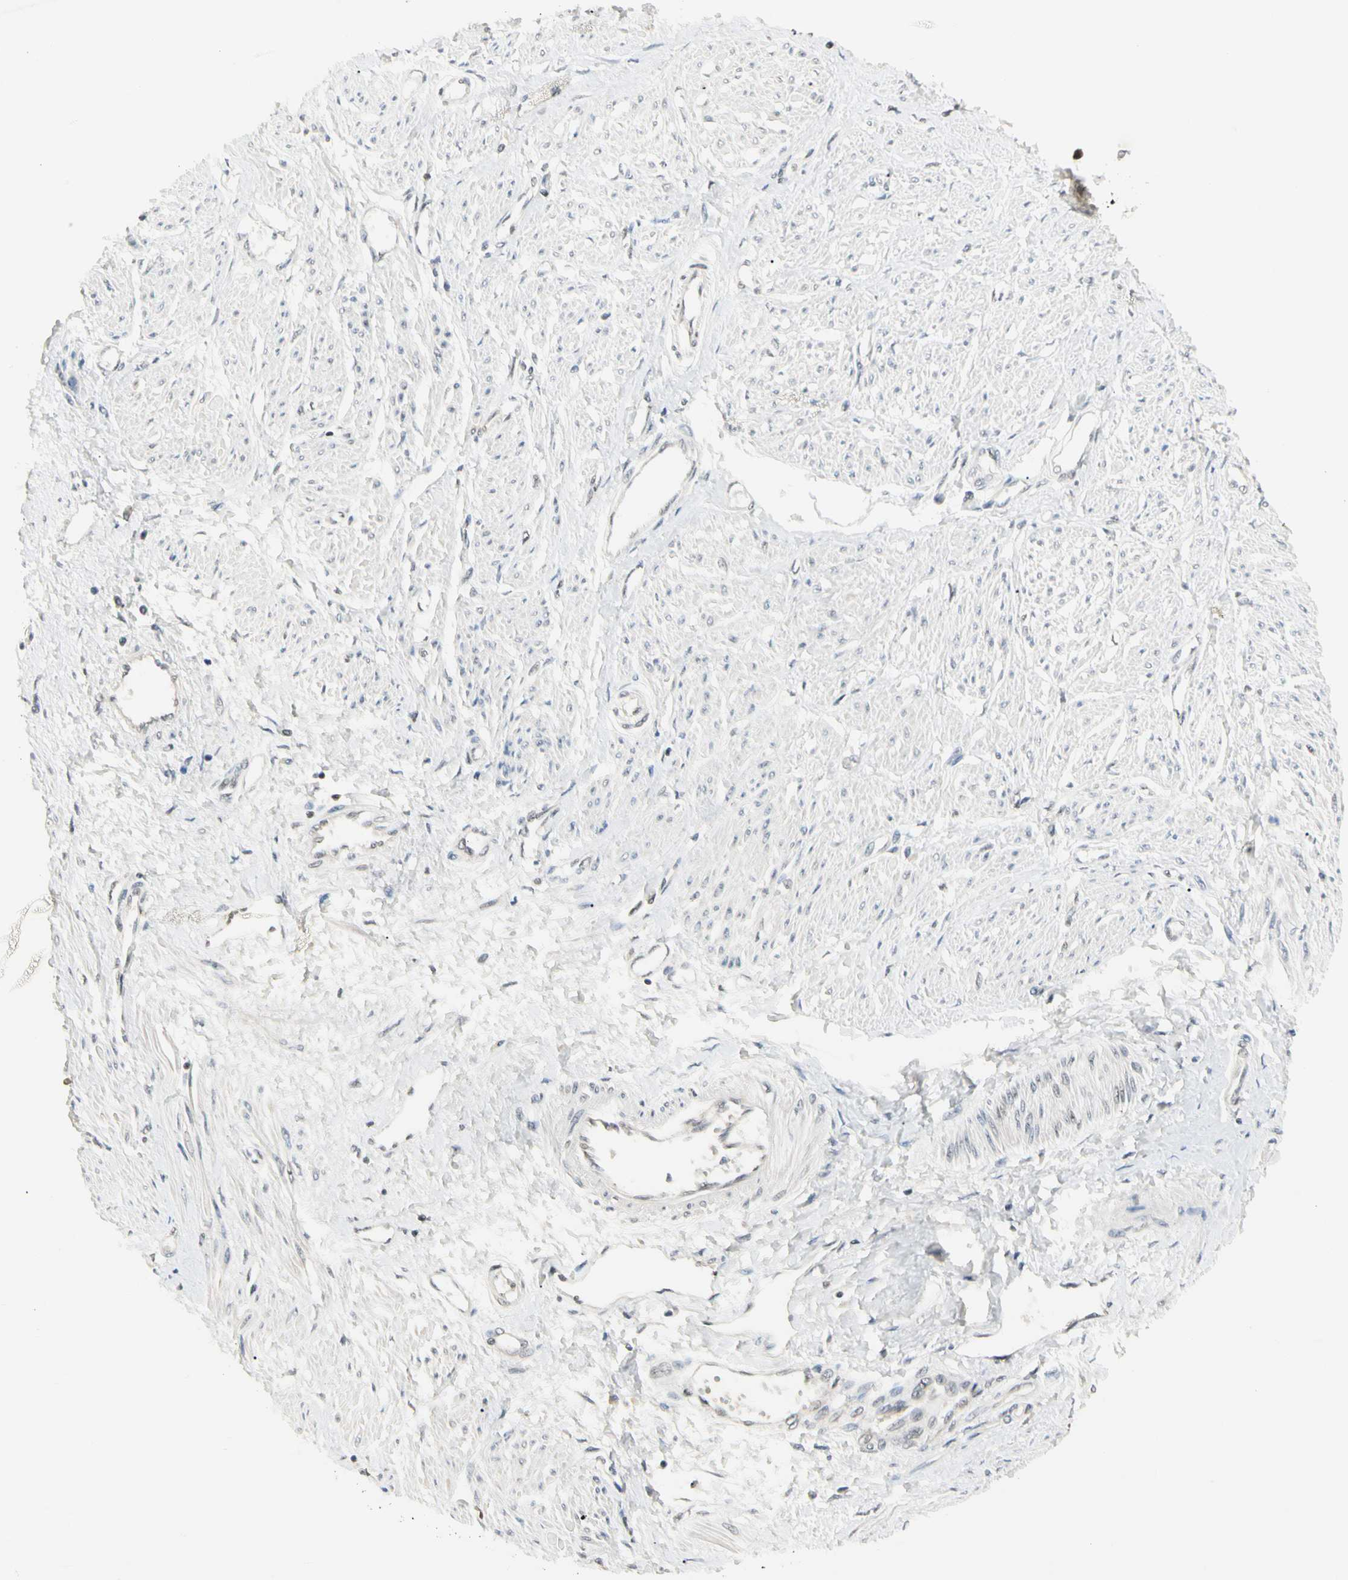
{"staining": {"intensity": "negative", "quantity": "none", "location": "none"}, "tissue": "smooth muscle", "cell_type": "Smooth muscle cells", "image_type": "normal", "snomed": [{"axis": "morphology", "description": "Normal tissue, NOS"}, {"axis": "topography", "description": "Smooth muscle"}, {"axis": "topography", "description": "Uterus"}], "caption": "High magnification brightfield microscopy of benign smooth muscle stained with DAB (brown) and counterstained with hematoxylin (blue): smooth muscle cells show no significant positivity.", "gene": "GREM1", "patient": {"sex": "female", "age": 39}}